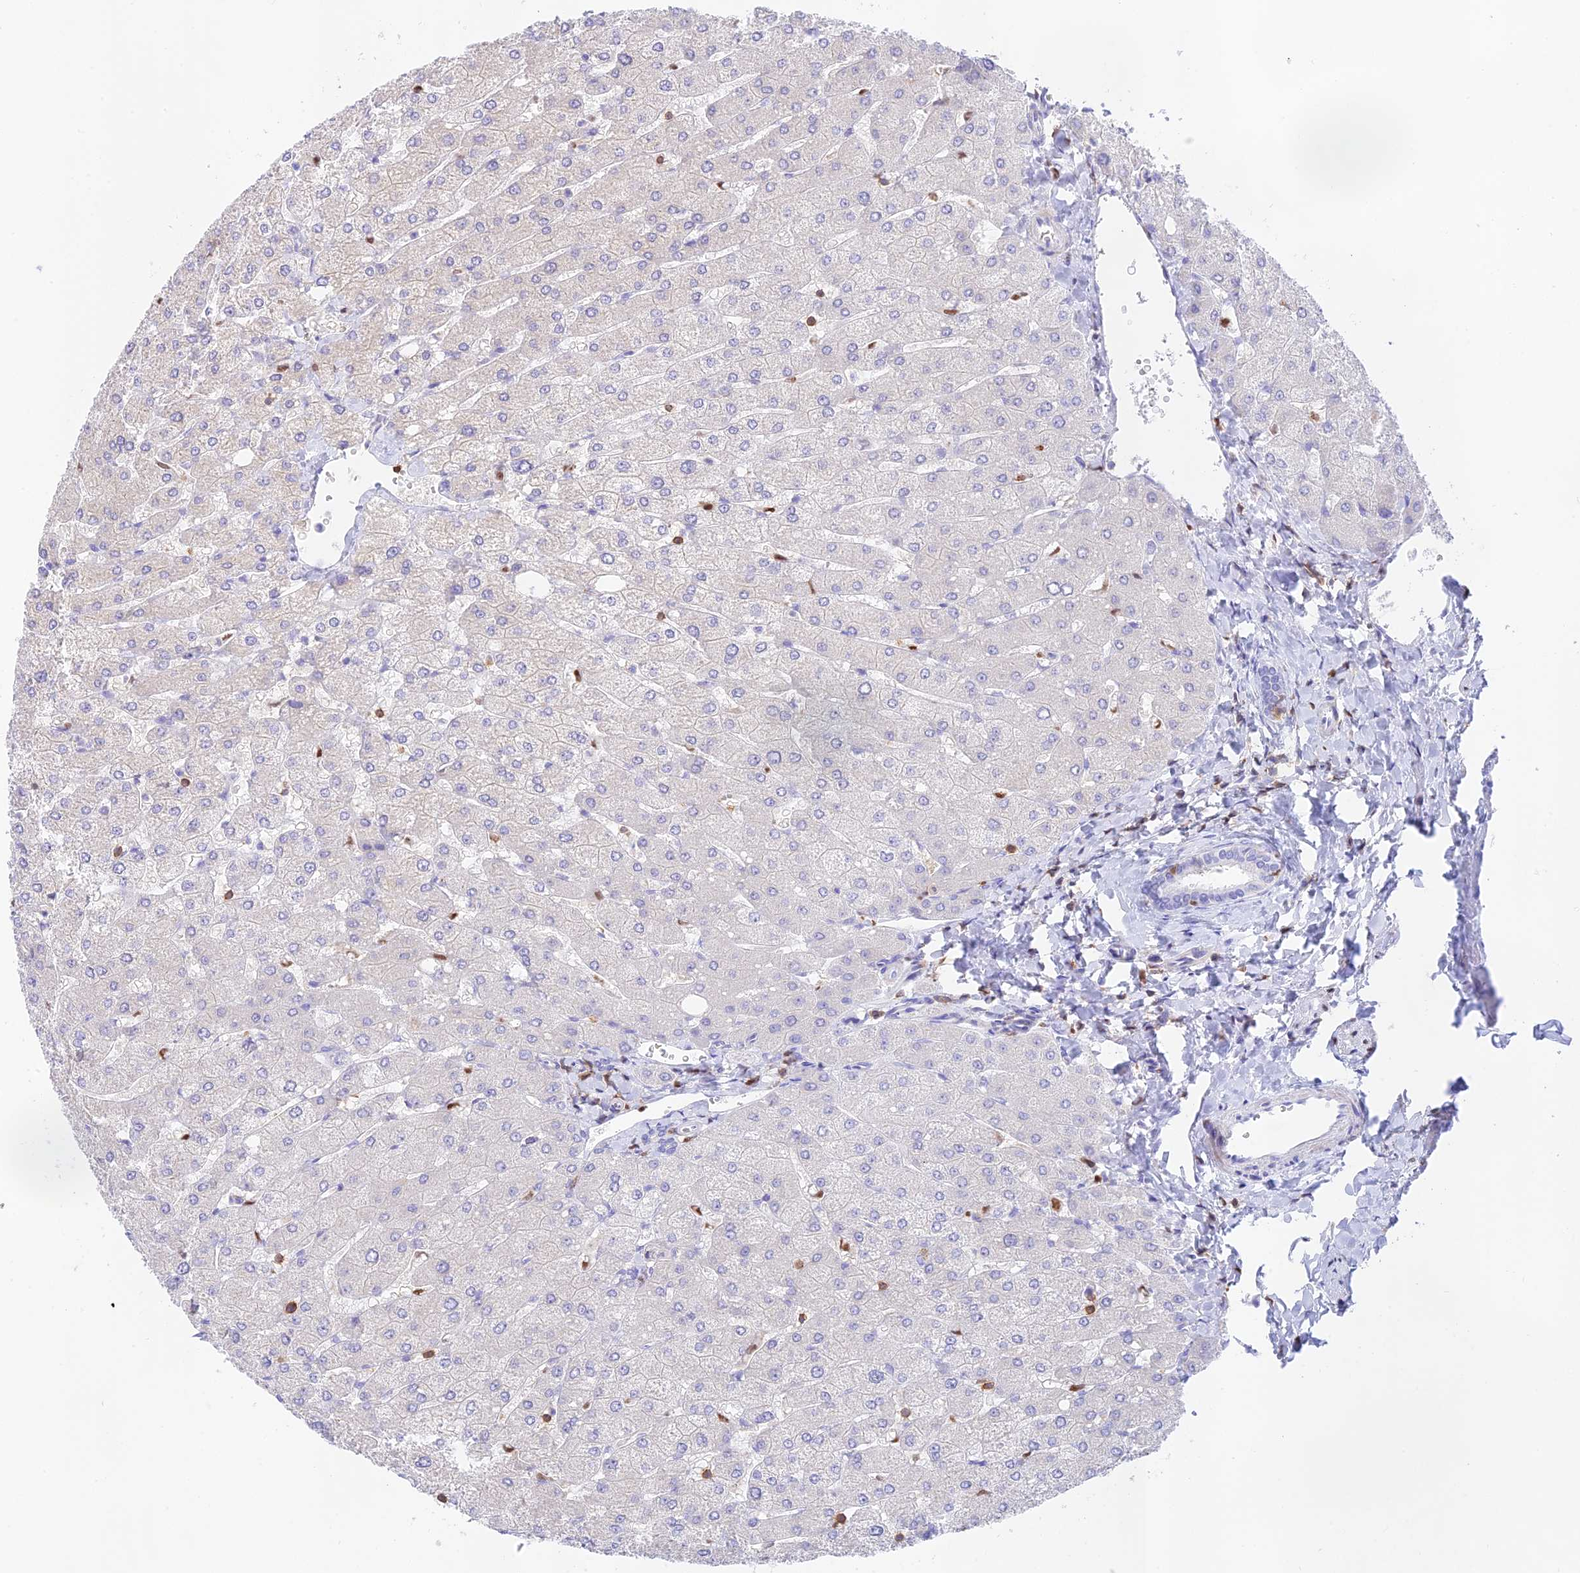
{"staining": {"intensity": "negative", "quantity": "none", "location": "none"}, "tissue": "liver", "cell_type": "Cholangiocytes", "image_type": "normal", "snomed": [{"axis": "morphology", "description": "Normal tissue, NOS"}, {"axis": "topography", "description": "Liver"}], "caption": "This is an immunohistochemistry (IHC) histopathology image of benign human liver. There is no expression in cholangiocytes.", "gene": "DENND1C", "patient": {"sex": "male", "age": 55}}